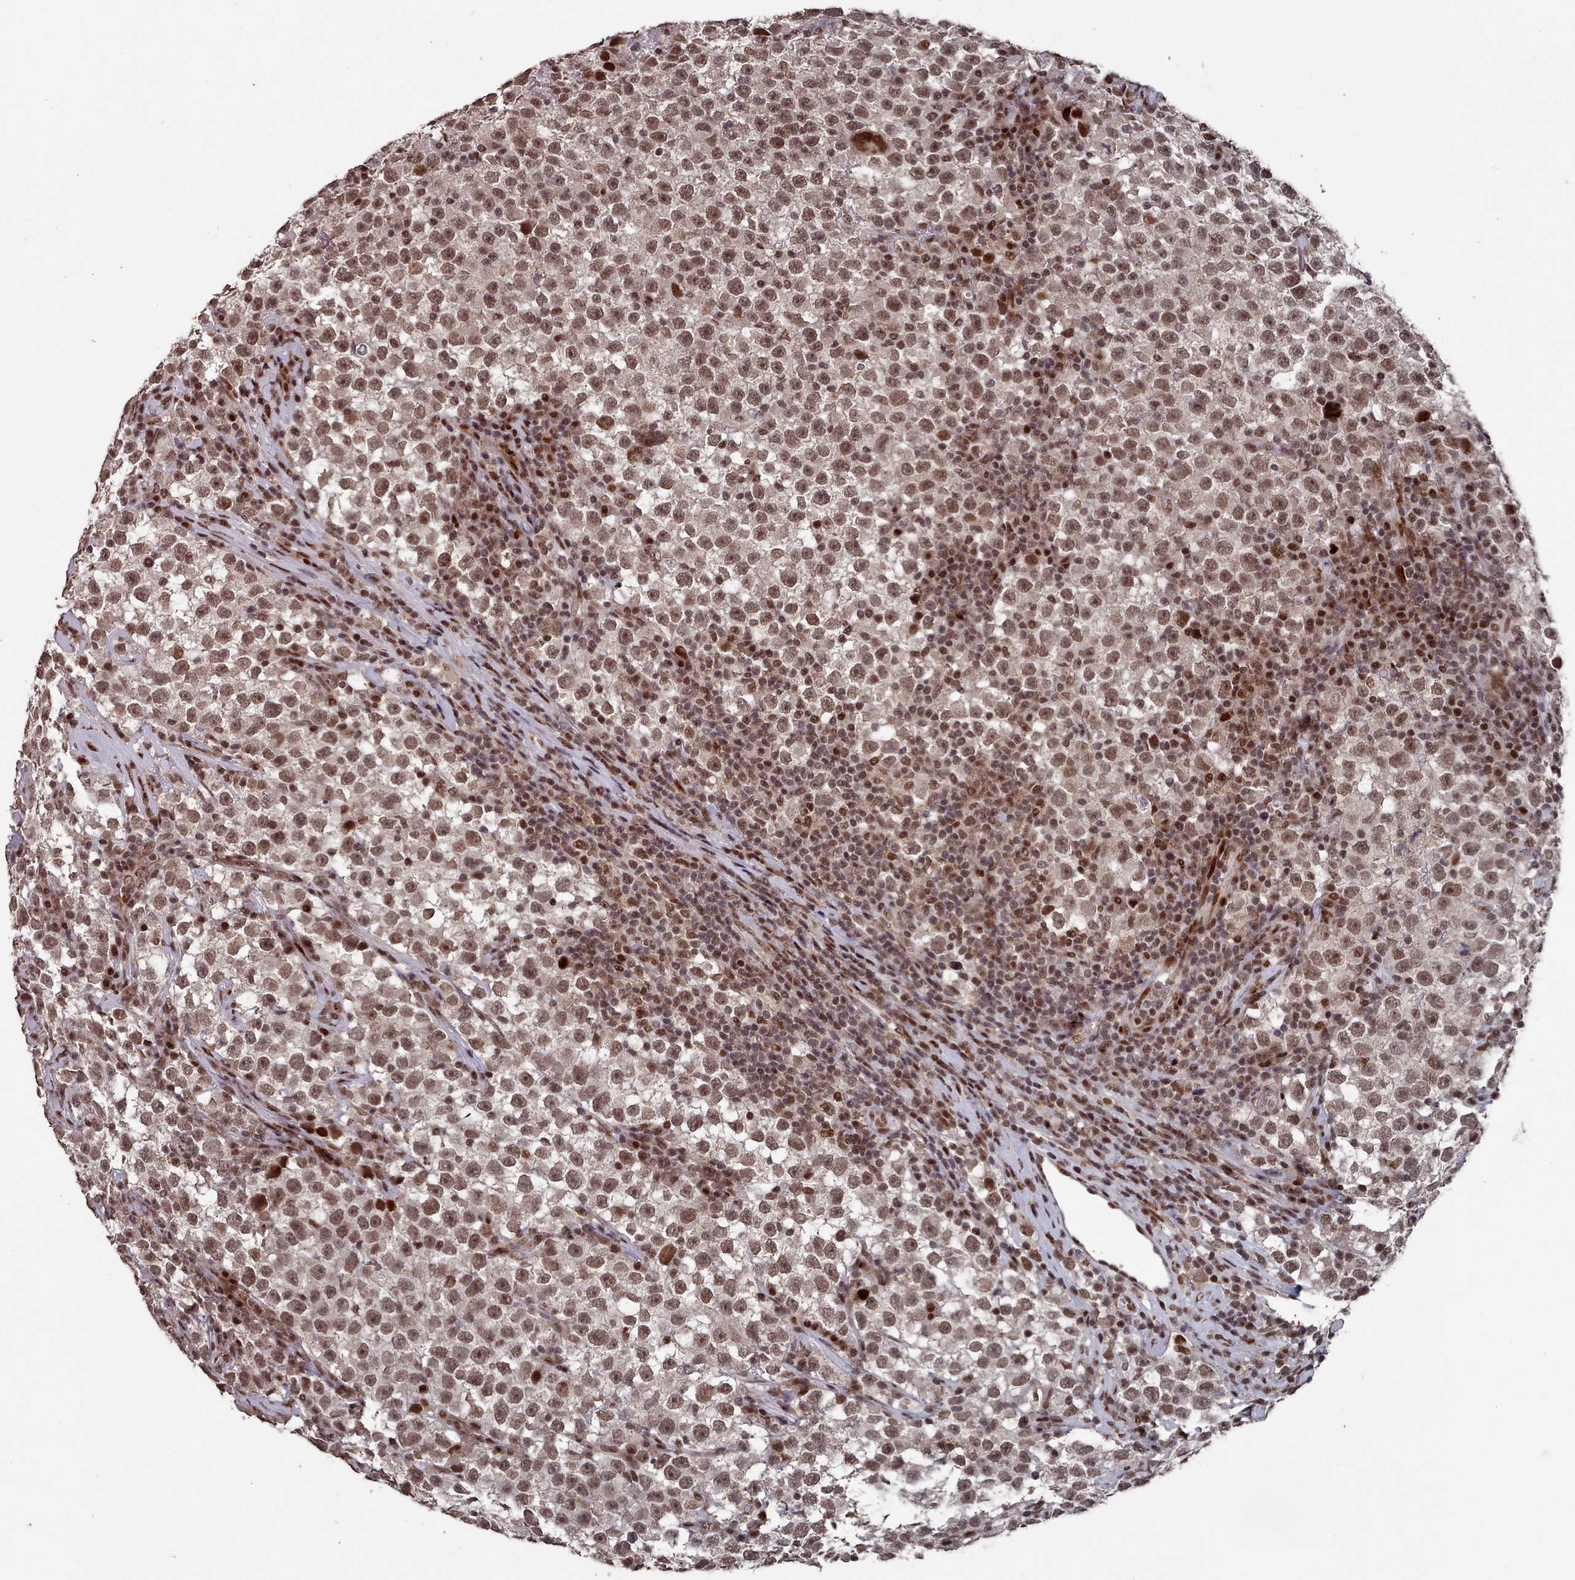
{"staining": {"intensity": "moderate", "quantity": ">75%", "location": "nuclear"}, "tissue": "testis cancer", "cell_type": "Tumor cells", "image_type": "cancer", "snomed": [{"axis": "morphology", "description": "Seminoma, NOS"}, {"axis": "topography", "description": "Testis"}], "caption": "Protein staining of testis cancer tissue exhibits moderate nuclear staining in about >75% of tumor cells. (Stains: DAB (3,3'-diaminobenzidine) in brown, nuclei in blue, Microscopy: brightfield microscopy at high magnification).", "gene": "PNRC2", "patient": {"sex": "male", "age": 22}}